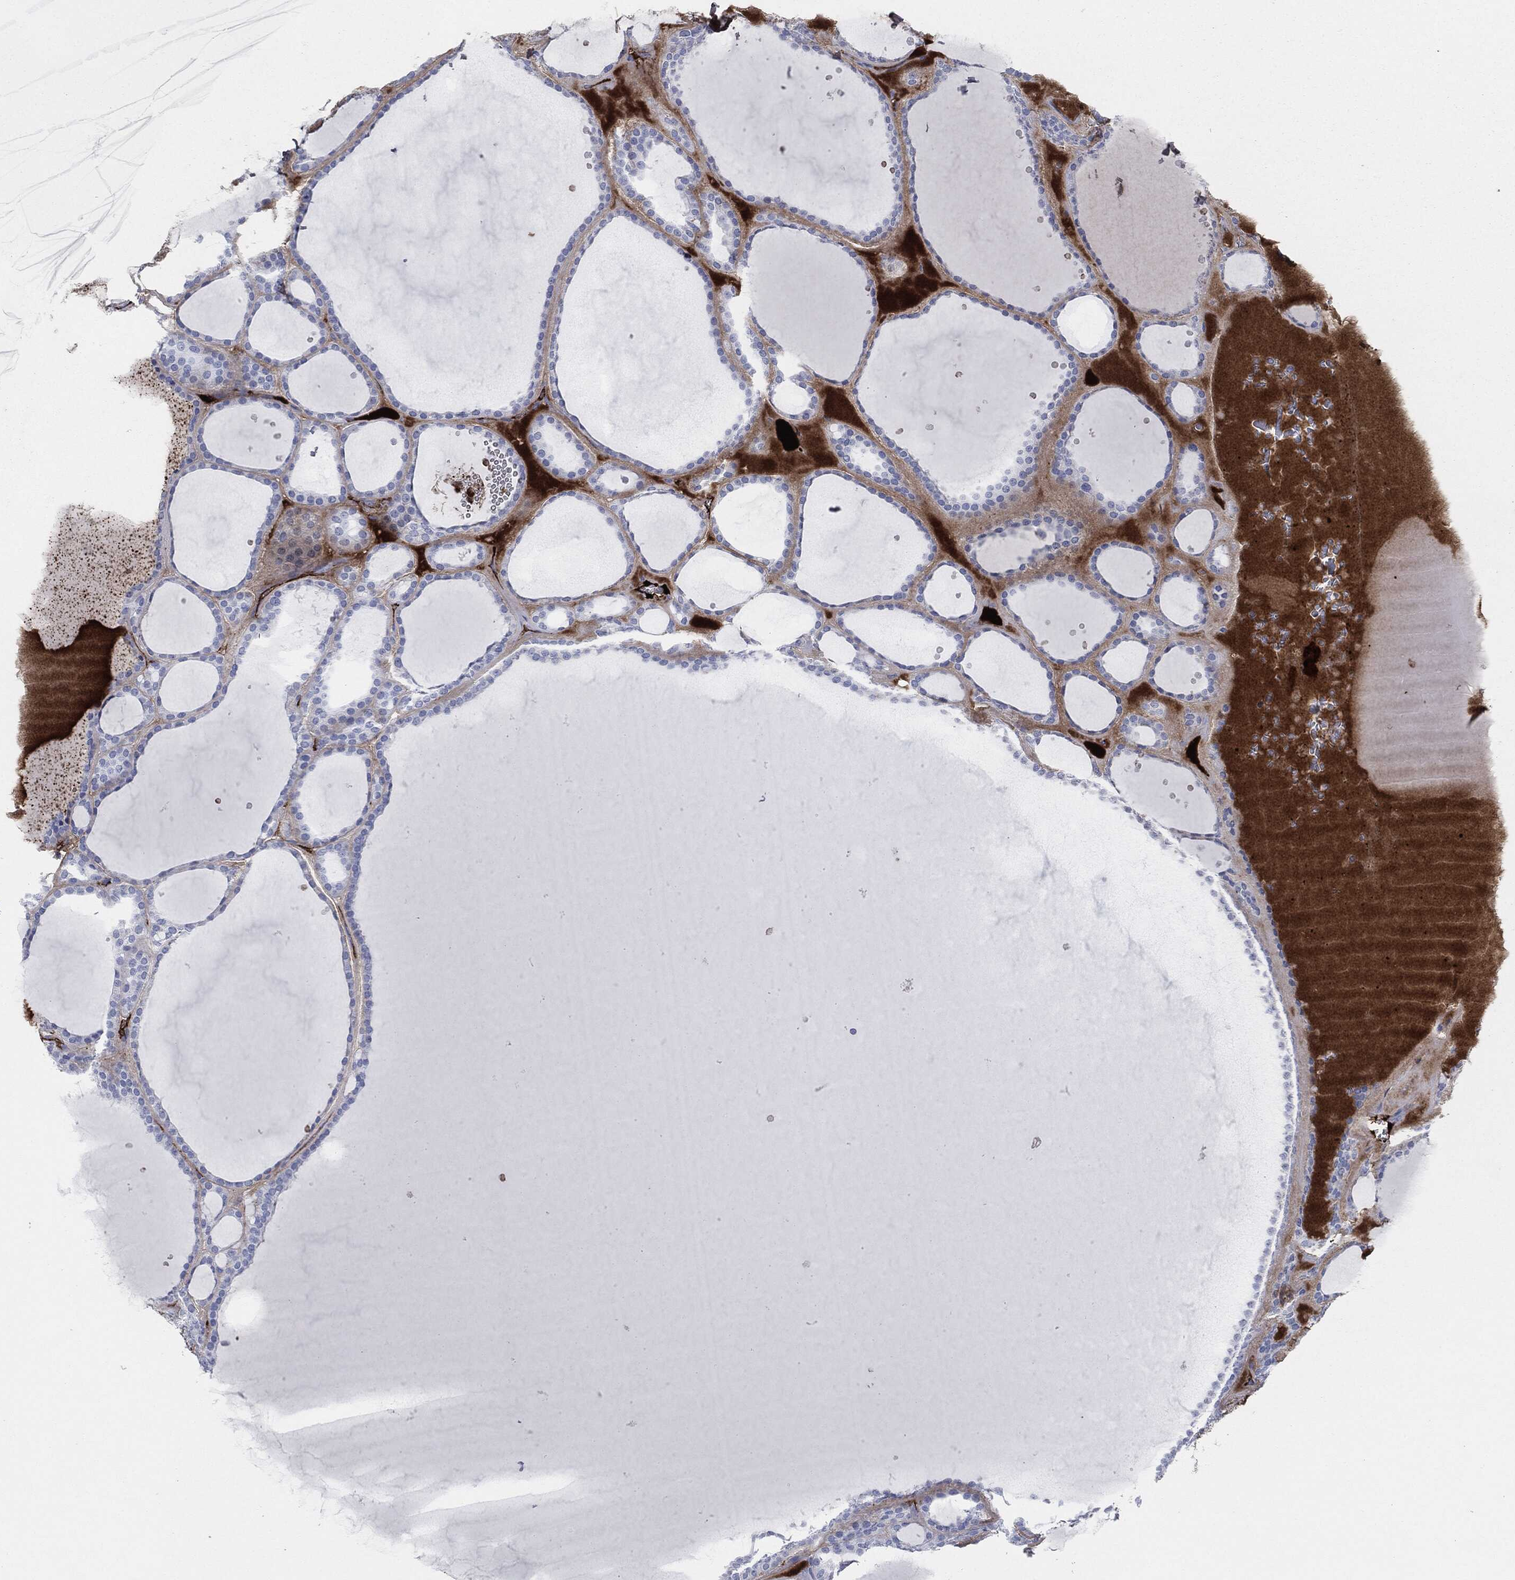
{"staining": {"intensity": "negative", "quantity": "none", "location": "none"}, "tissue": "thyroid gland", "cell_type": "Glandular cells", "image_type": "normal", "snomed": [{"axis": "morphology", "description": "Normal tissue, NOS"}, {"axis": "topography", "description": "Thyroid gland"}], "caption": "Protein analysis of benign thyroid gland exhibits no significant expression in glandular cells.", "gene": "APOB", "patient": {"sex": "male", "age": 63}}